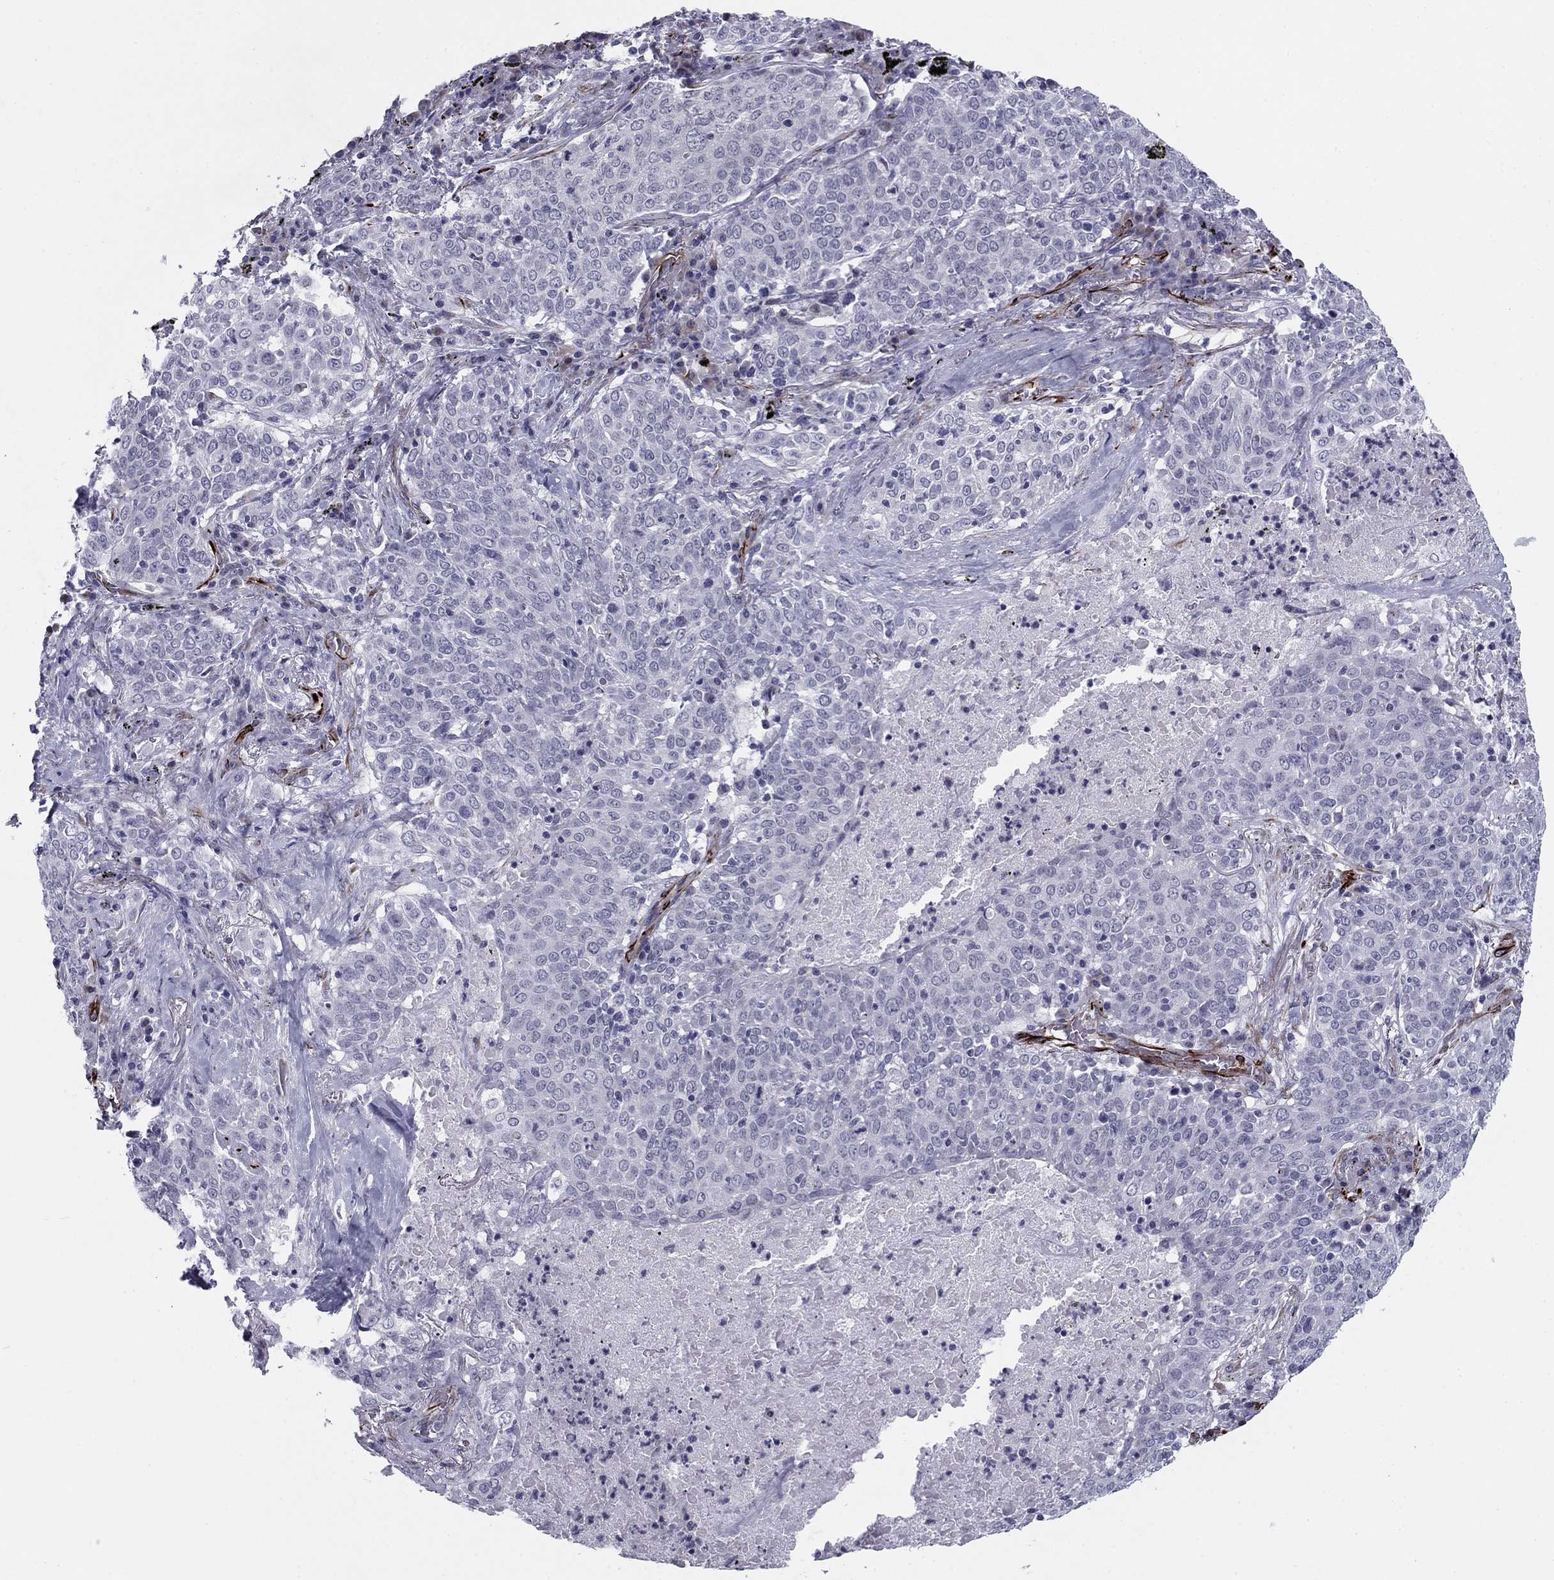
{"staining": {"intensity": "negative", "quantity": "none", "location": "none"}, "tissue": "lung cancer", "cell_type": "Tumor cells", "image_type": "cancer", "snomed": [{"axis": "morphology", "description": "Squamous cell carcinoma, NOS"}, {"axis": "topography", "description": "Lung"}], "caption": "Tumor cells show no significant protein expression in lung cancer (squamous cell carcinoma). The staining is performed using DAB (3,3'-diaminobenzidine) brown chromogen with nuclei counter-stained in using hematoxylin.", "gene": "ANKS4B", "patient": {"sex": "male", "age": 82}}